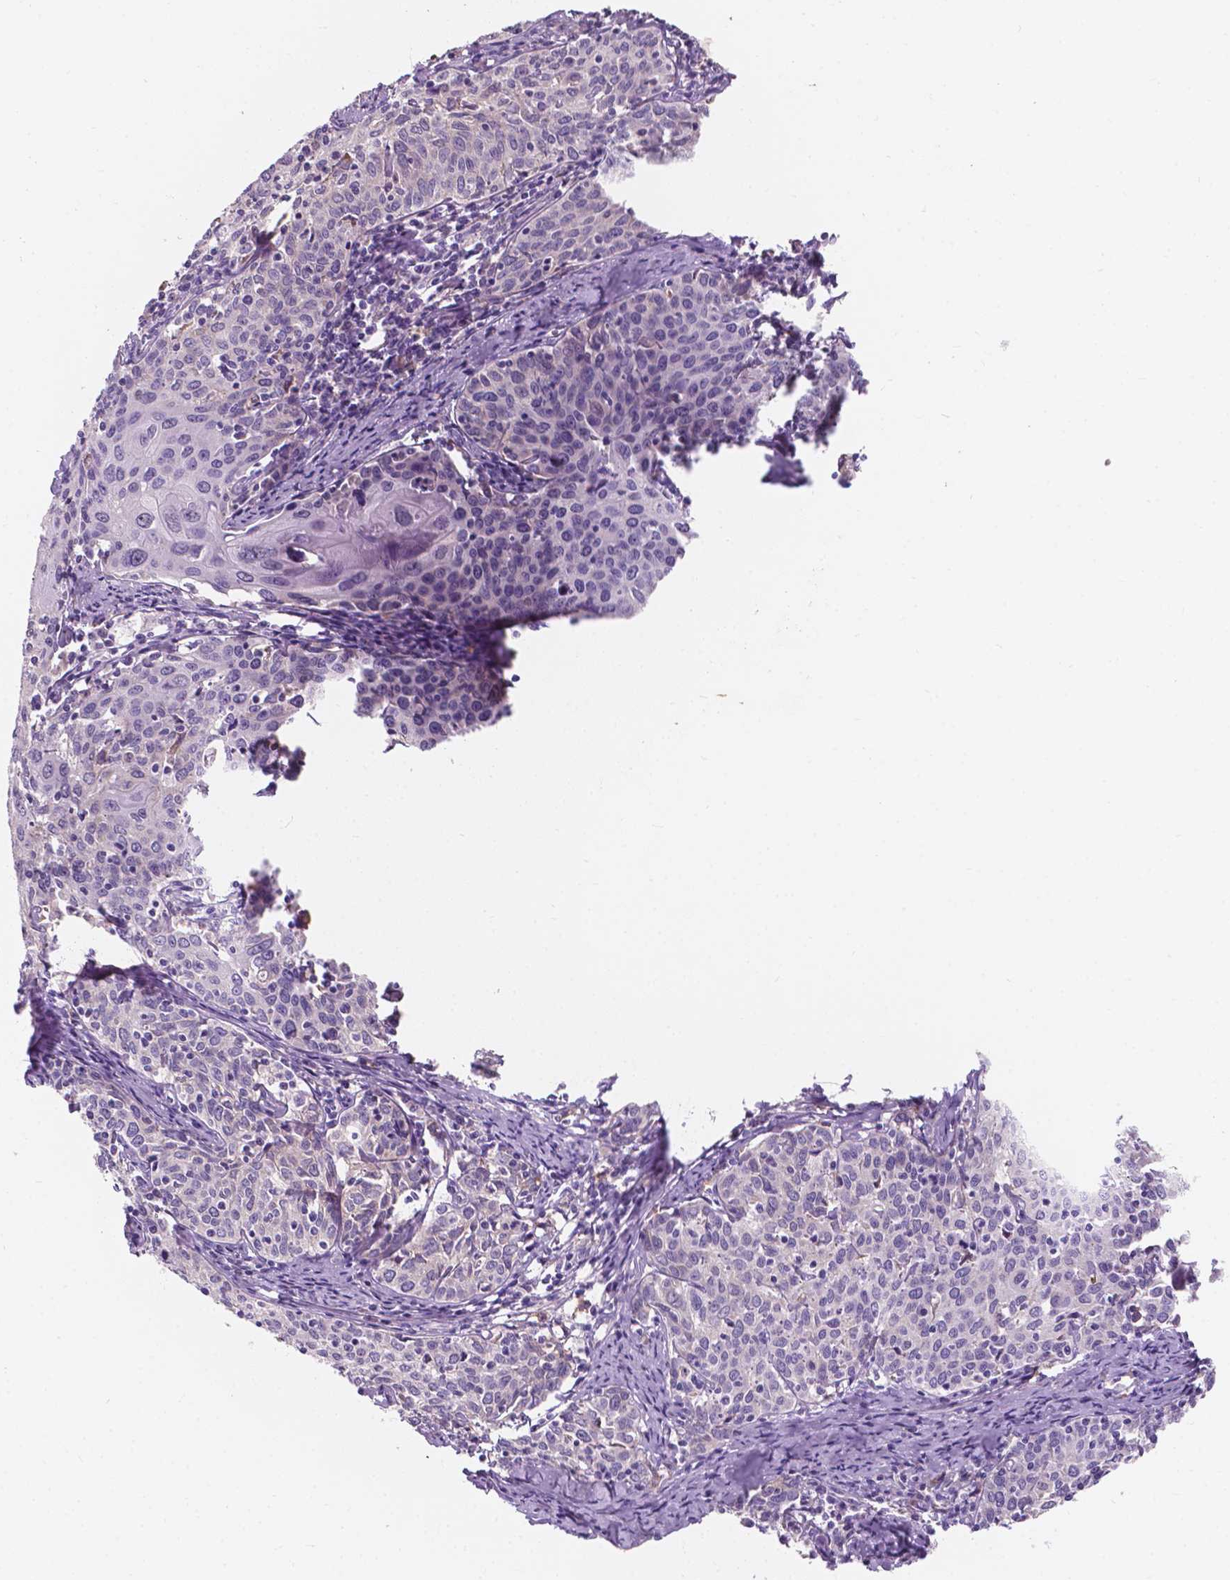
{"staining": {"intensity": "negative", "quantity": "none", "location": "none"}, "tissue": "cervical cancer", "cell_type": "Tumor cells", "image_type": "cancer", "snomed": [{"axis": "morphology", "description": "Squamous cell carcinoma, NOS"}, {"axis": "topography", "description": "Cervix"}], "caption": "Human cervical squamous cell carcinoma stained for a protein using immunohistochemistry demonstrates no expression in tumor cells.", "gene": "IREB2", "patient": {"sex": "female", "age": 62}}